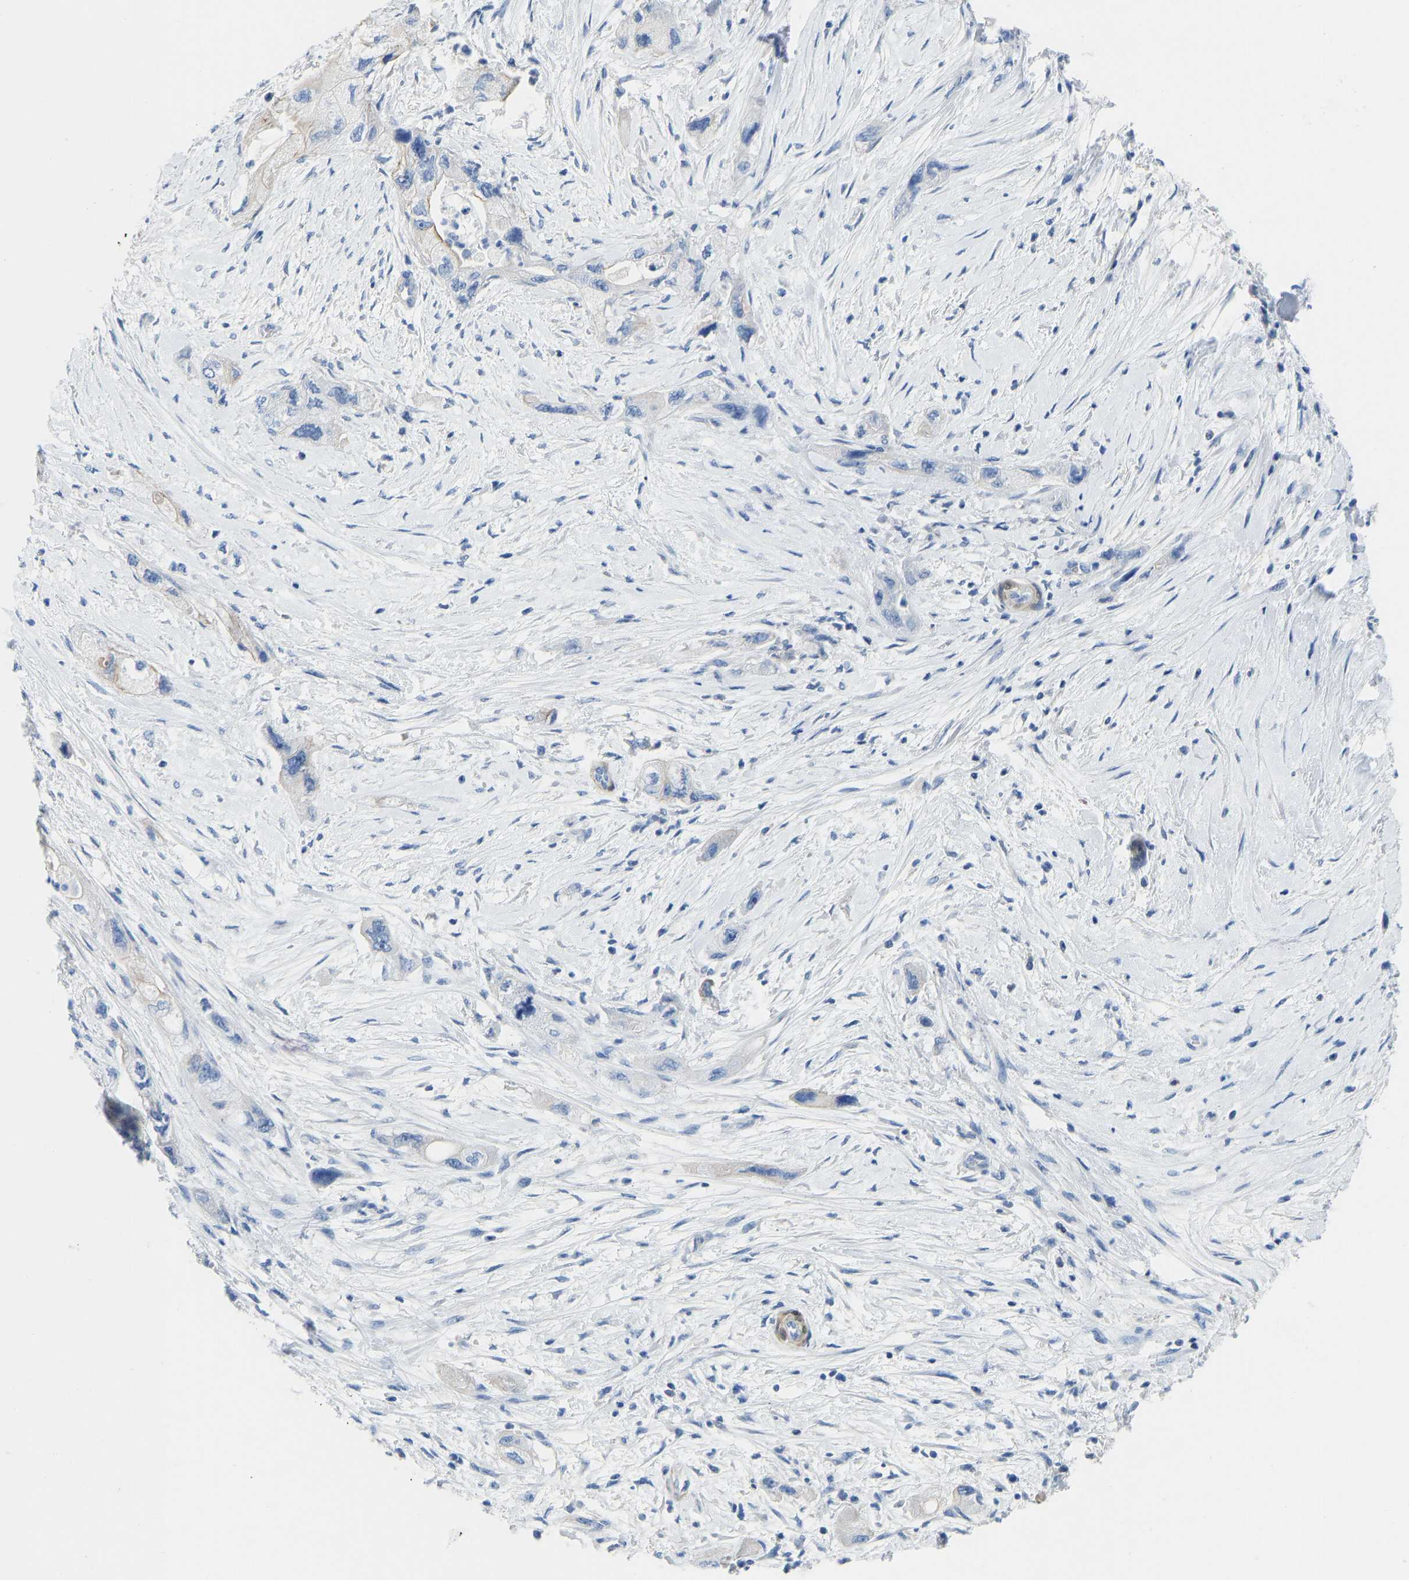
{"staining": {"intensity": "negative", "quantity": "none", "location": "none"}, "tissue": "pancreatic cancer", "cell_type": "Tumor cells", "image_type": "cancer", "snomed": [{"axis": "morphology", "description": "Adenocarcinoma, NOS"}, {"axis": "topography", "description": "Pancreas"}], "caption": "High power microscopy photomicrograph of an immunohistochemistry (IHC) micrograph of pancreatic cancer (adenocarcinoma), revealing no significant staining in tumor cells.", "gene": "NKAIN3", "patient": {"sex": "female", "age": 73}}